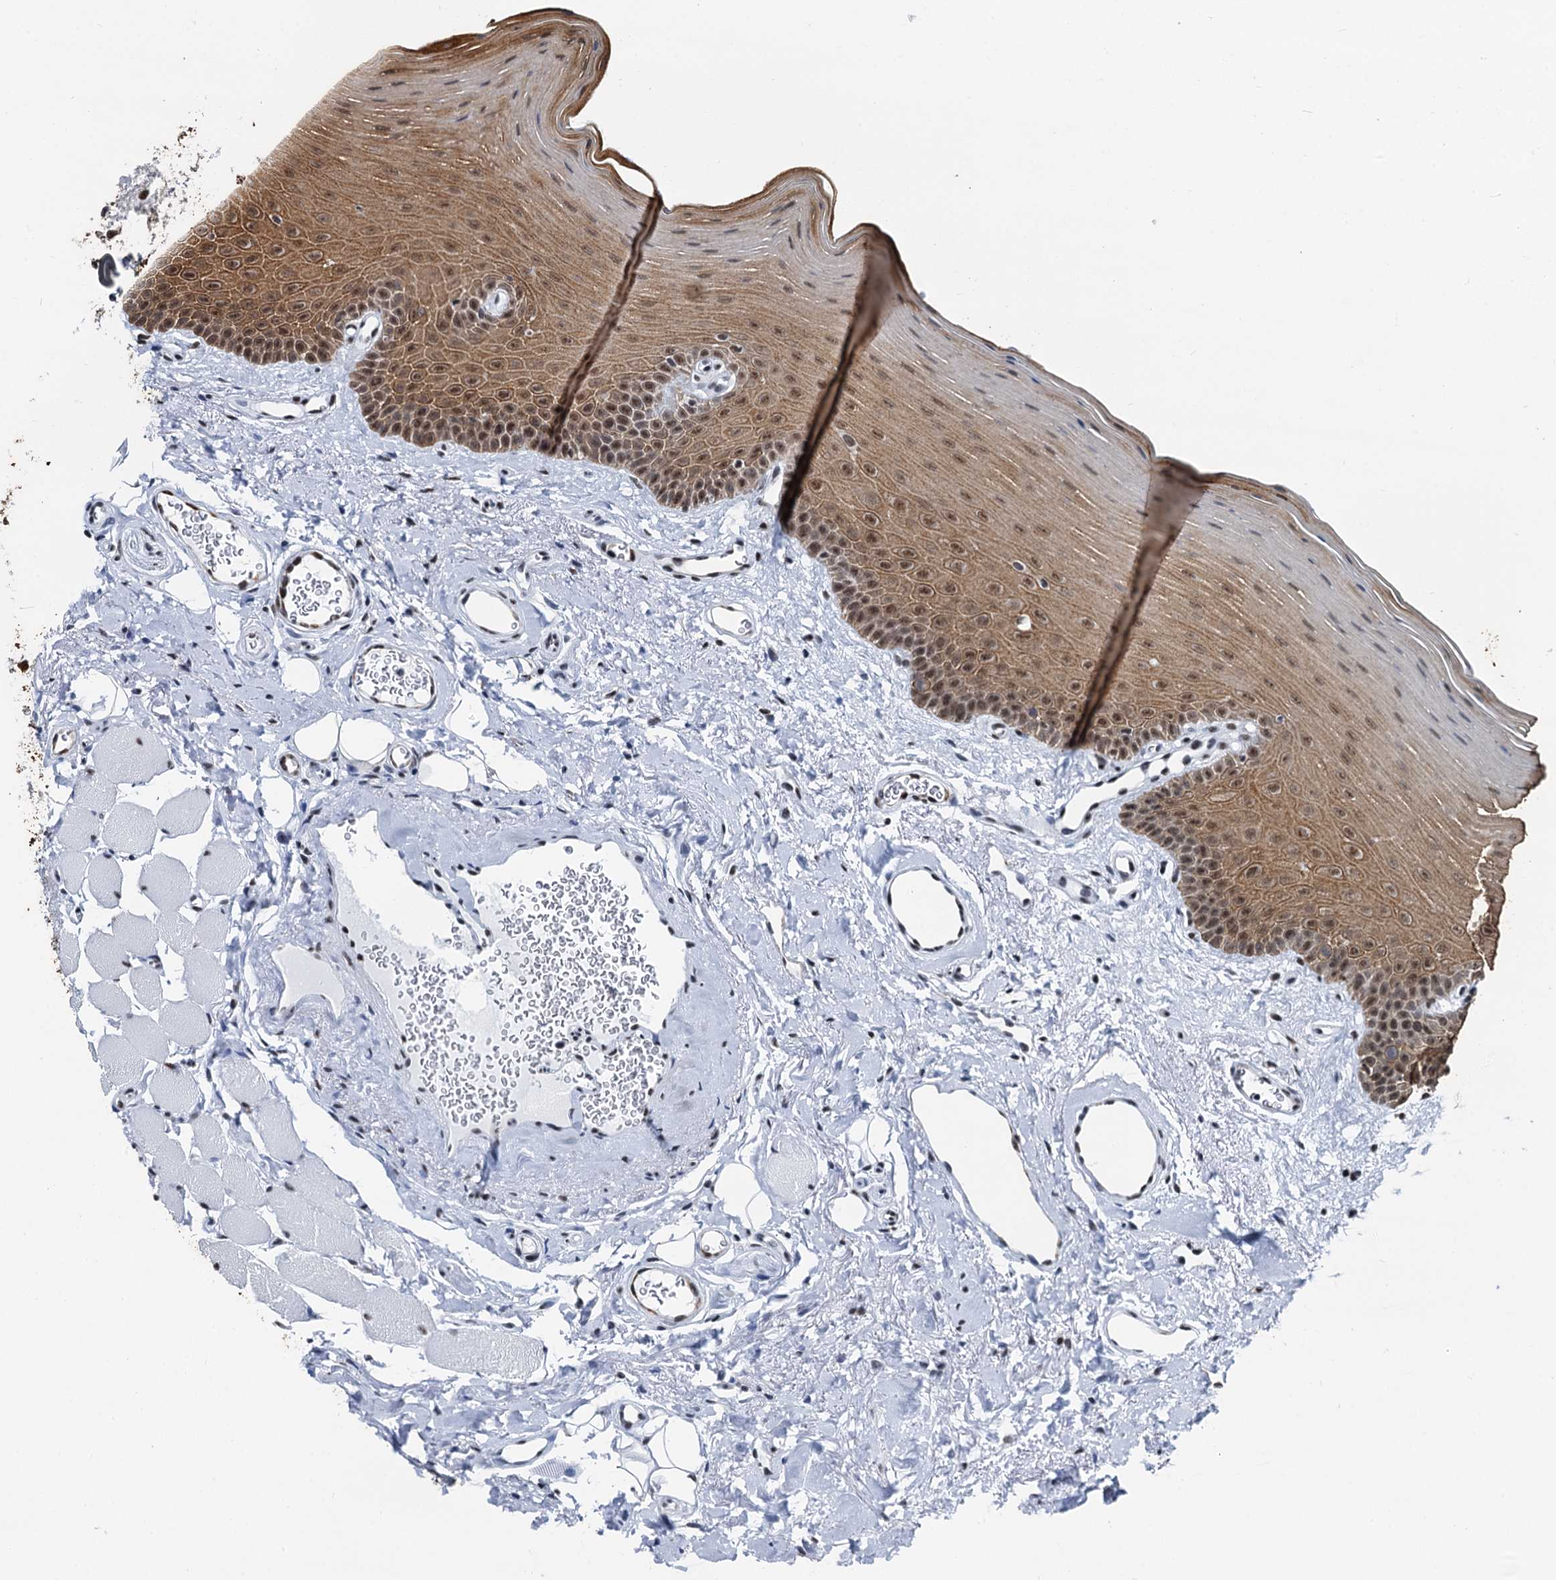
{"staining": {"intensity": "moderate", "quantity": ">75%", "location": "cytoplasmic/membranous,nuclear"}, "tissue": "oral mucosa", "cell_type": "Squamous epithelial cells", "image_type": "normal", "snomed": [{"axis": "morphology", "description": "Normal tissue, NOS"}, {"axis": "topography", "description": "Oral tissue"}], "caption": "This histopathology image displays IHC staining of unremarkable oral mucosa, with medium moderate cytoplasmic/membranous,nuclear staining in approximately >75% of squamous epithelial cells.", "gene": "DDX23", "patient": {"sex": "male", "age": 68}}